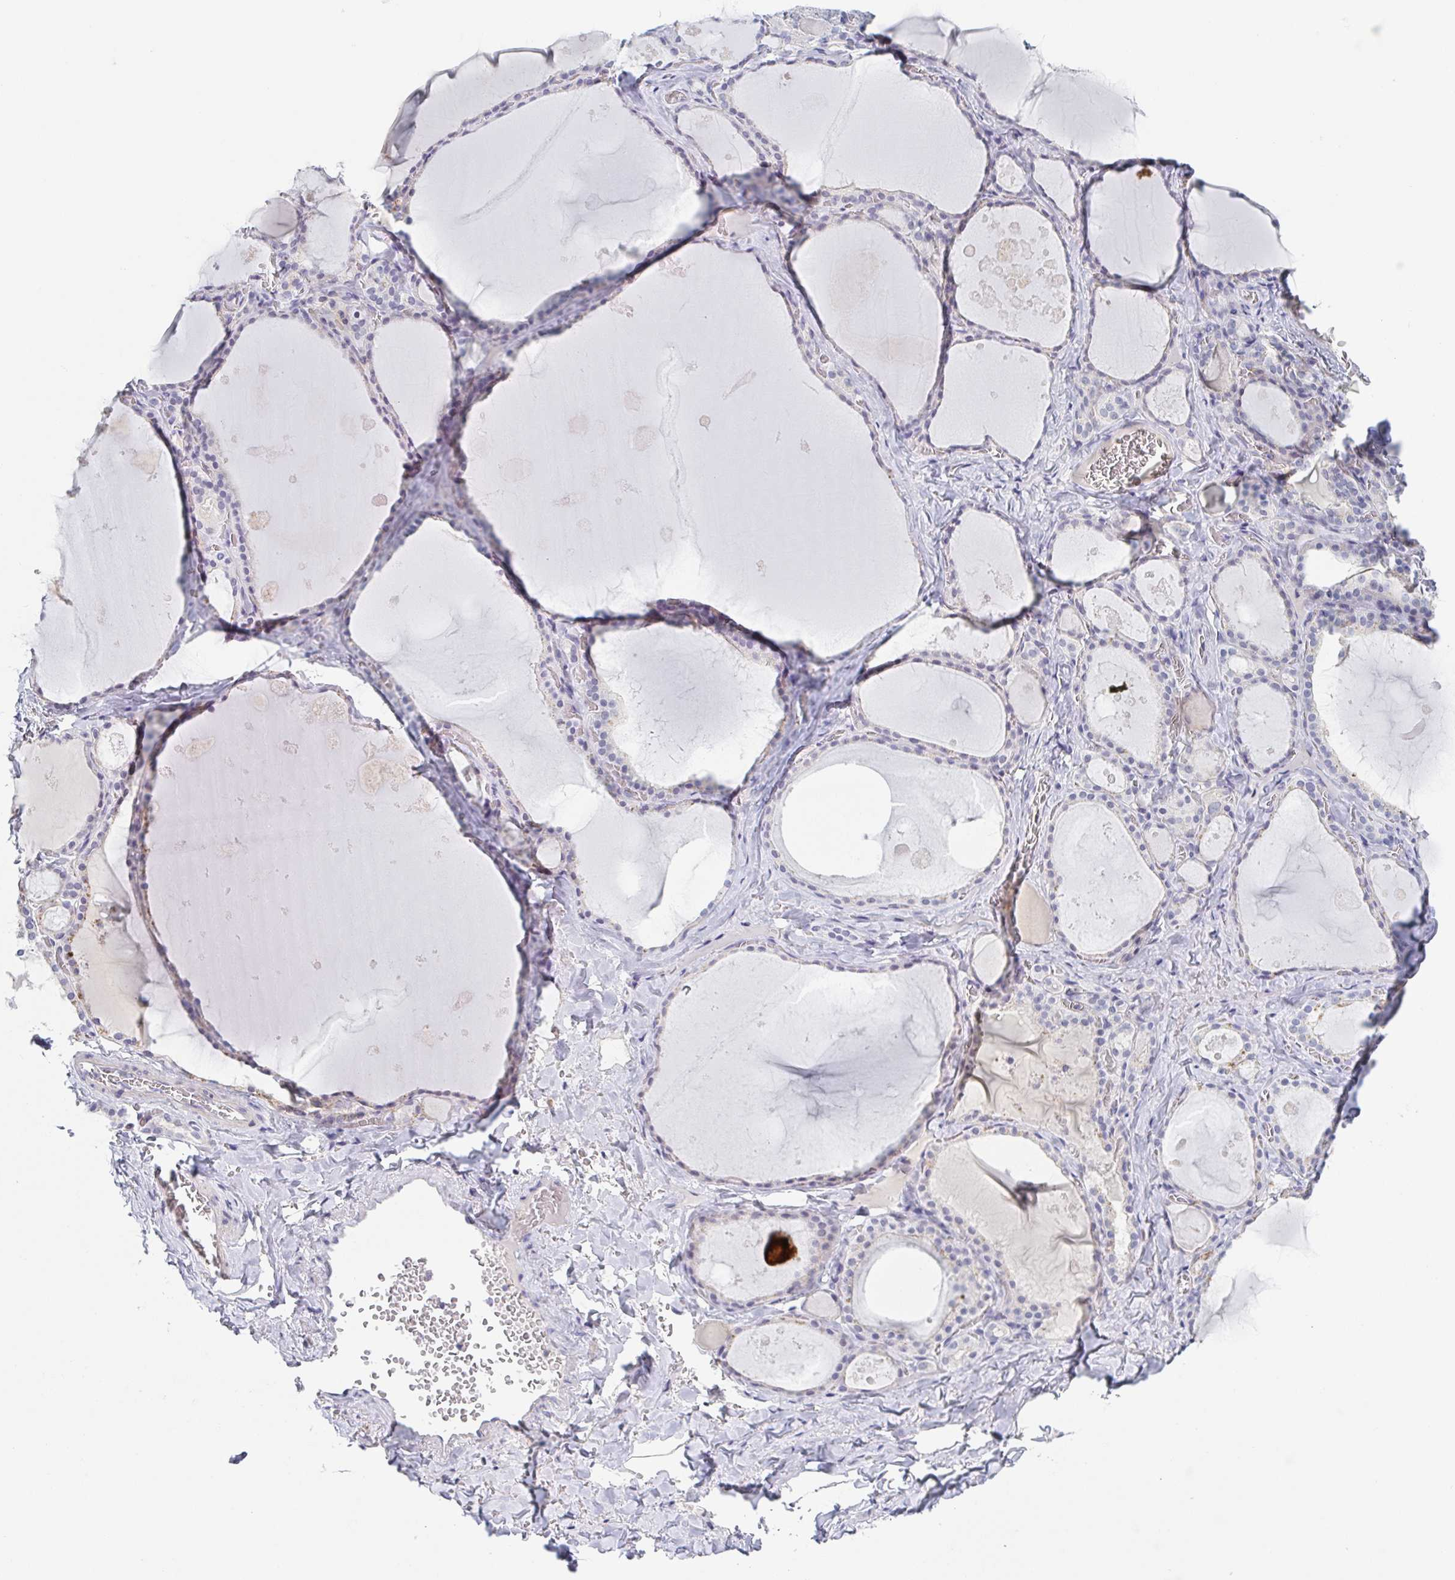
{"staining": {"intensity": "negative", "quantity": "none", "location": "none"}, "tissue": "thyroid gland", "cell_type": "Glandular cells", "image_type": "normal", "snomed": [{"axis": "morphology", "description": "Normal tissue, NOS"}, {"axis": "topography", "description": "Thyroid gland"}], "caption": "High power microscopy histopathology image of an immunohistochemistry micrograph of normal thyroid gland, revealing no significant expression in glandular cells.", "gene": "RHOV", "patient": {"sex": "male", "age": 56}}